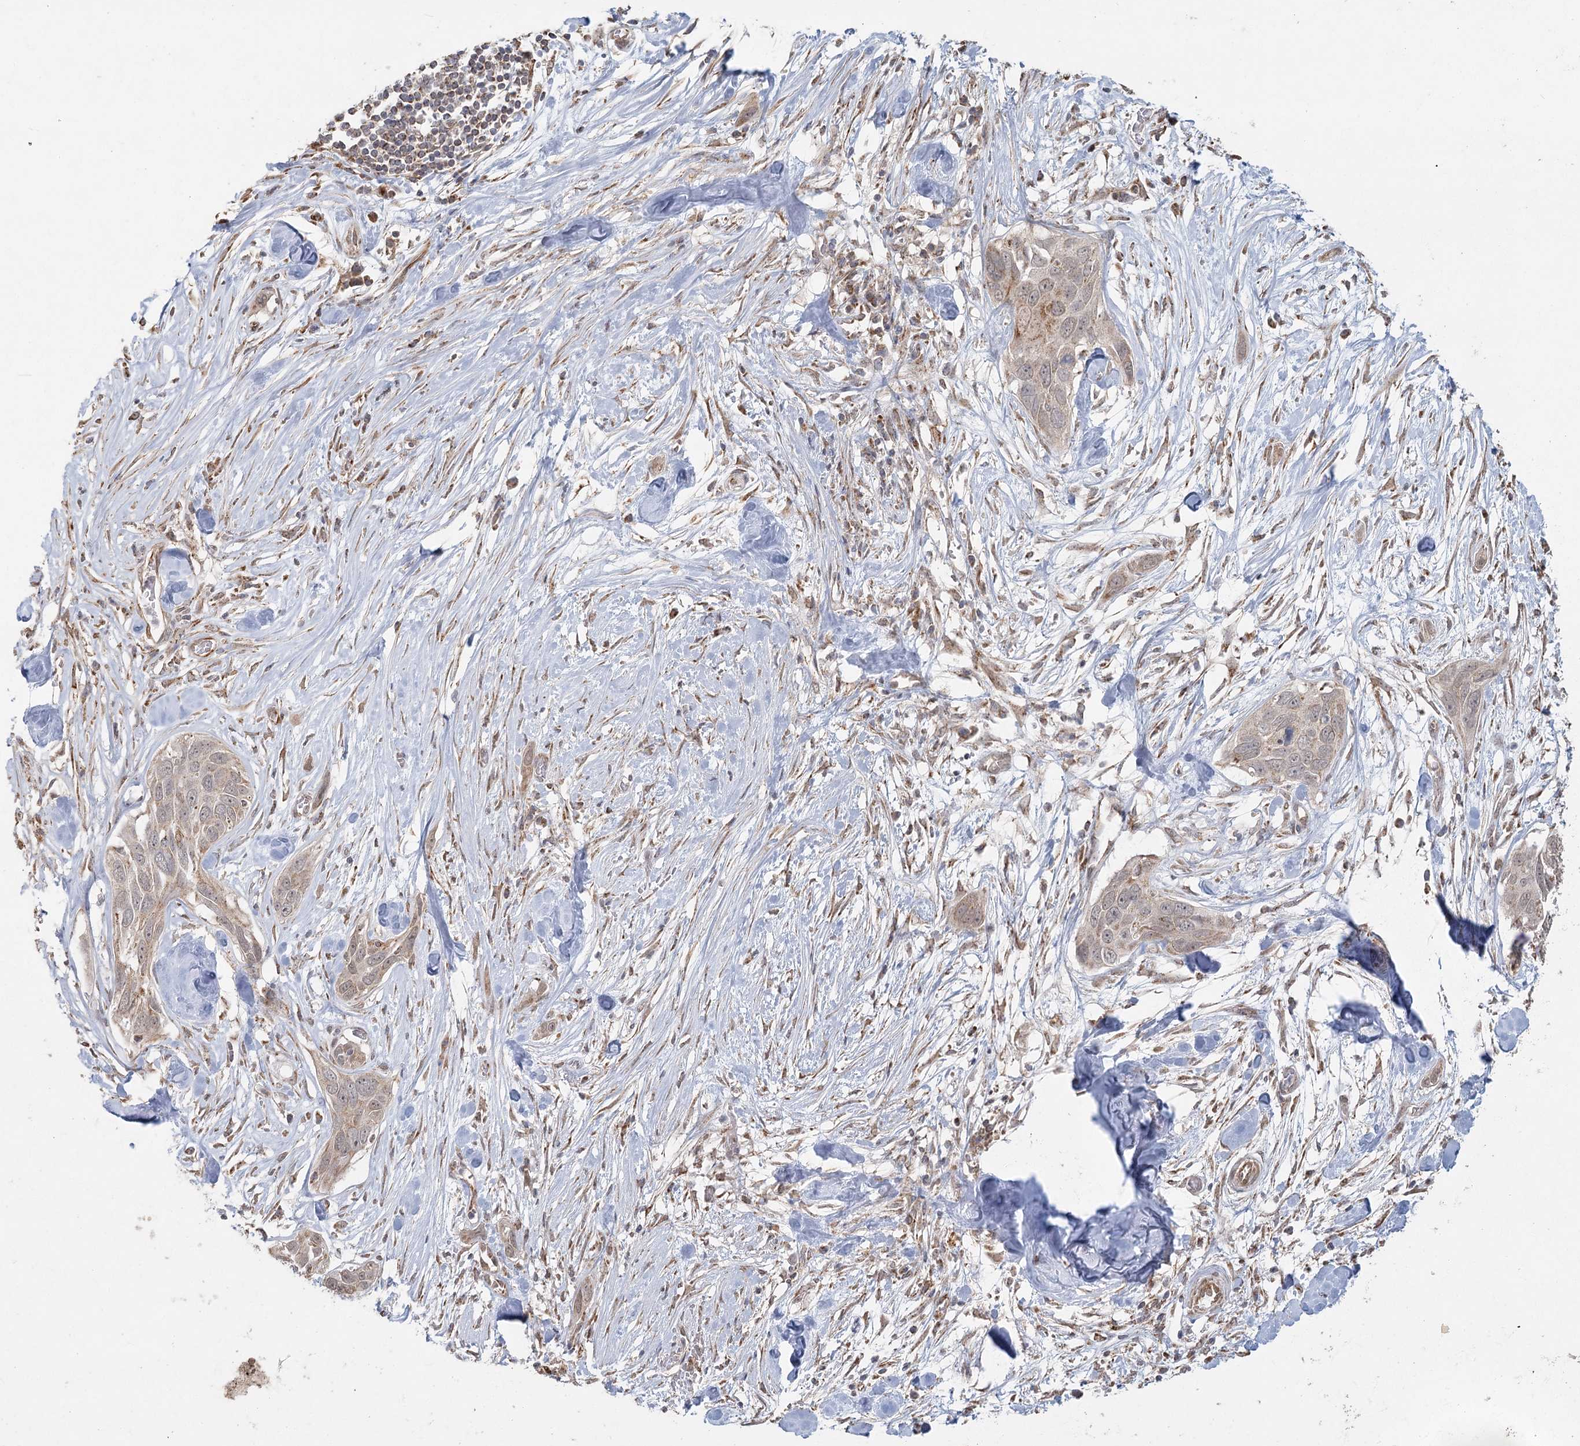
{"staining": {"intensity": "weak", "quantity": "<25%", "location": "cytoplasmic/membranous"}, "tissue": "pancreatic cancer", "cell_type": "Tumor cells", "image_type": "cancer", "snomed": [{"axis": "morphology", "description": "Adenocarcinoma, NOS"}, {"axis": "topography", "description": "Pancreas"}], "caption": "Photomicrograph shows no significant protein expression in tumor cells of pancreatic adenocarcinoma.", "gene": "LACTB", "patient": {"sex": "female", "age": 60}}